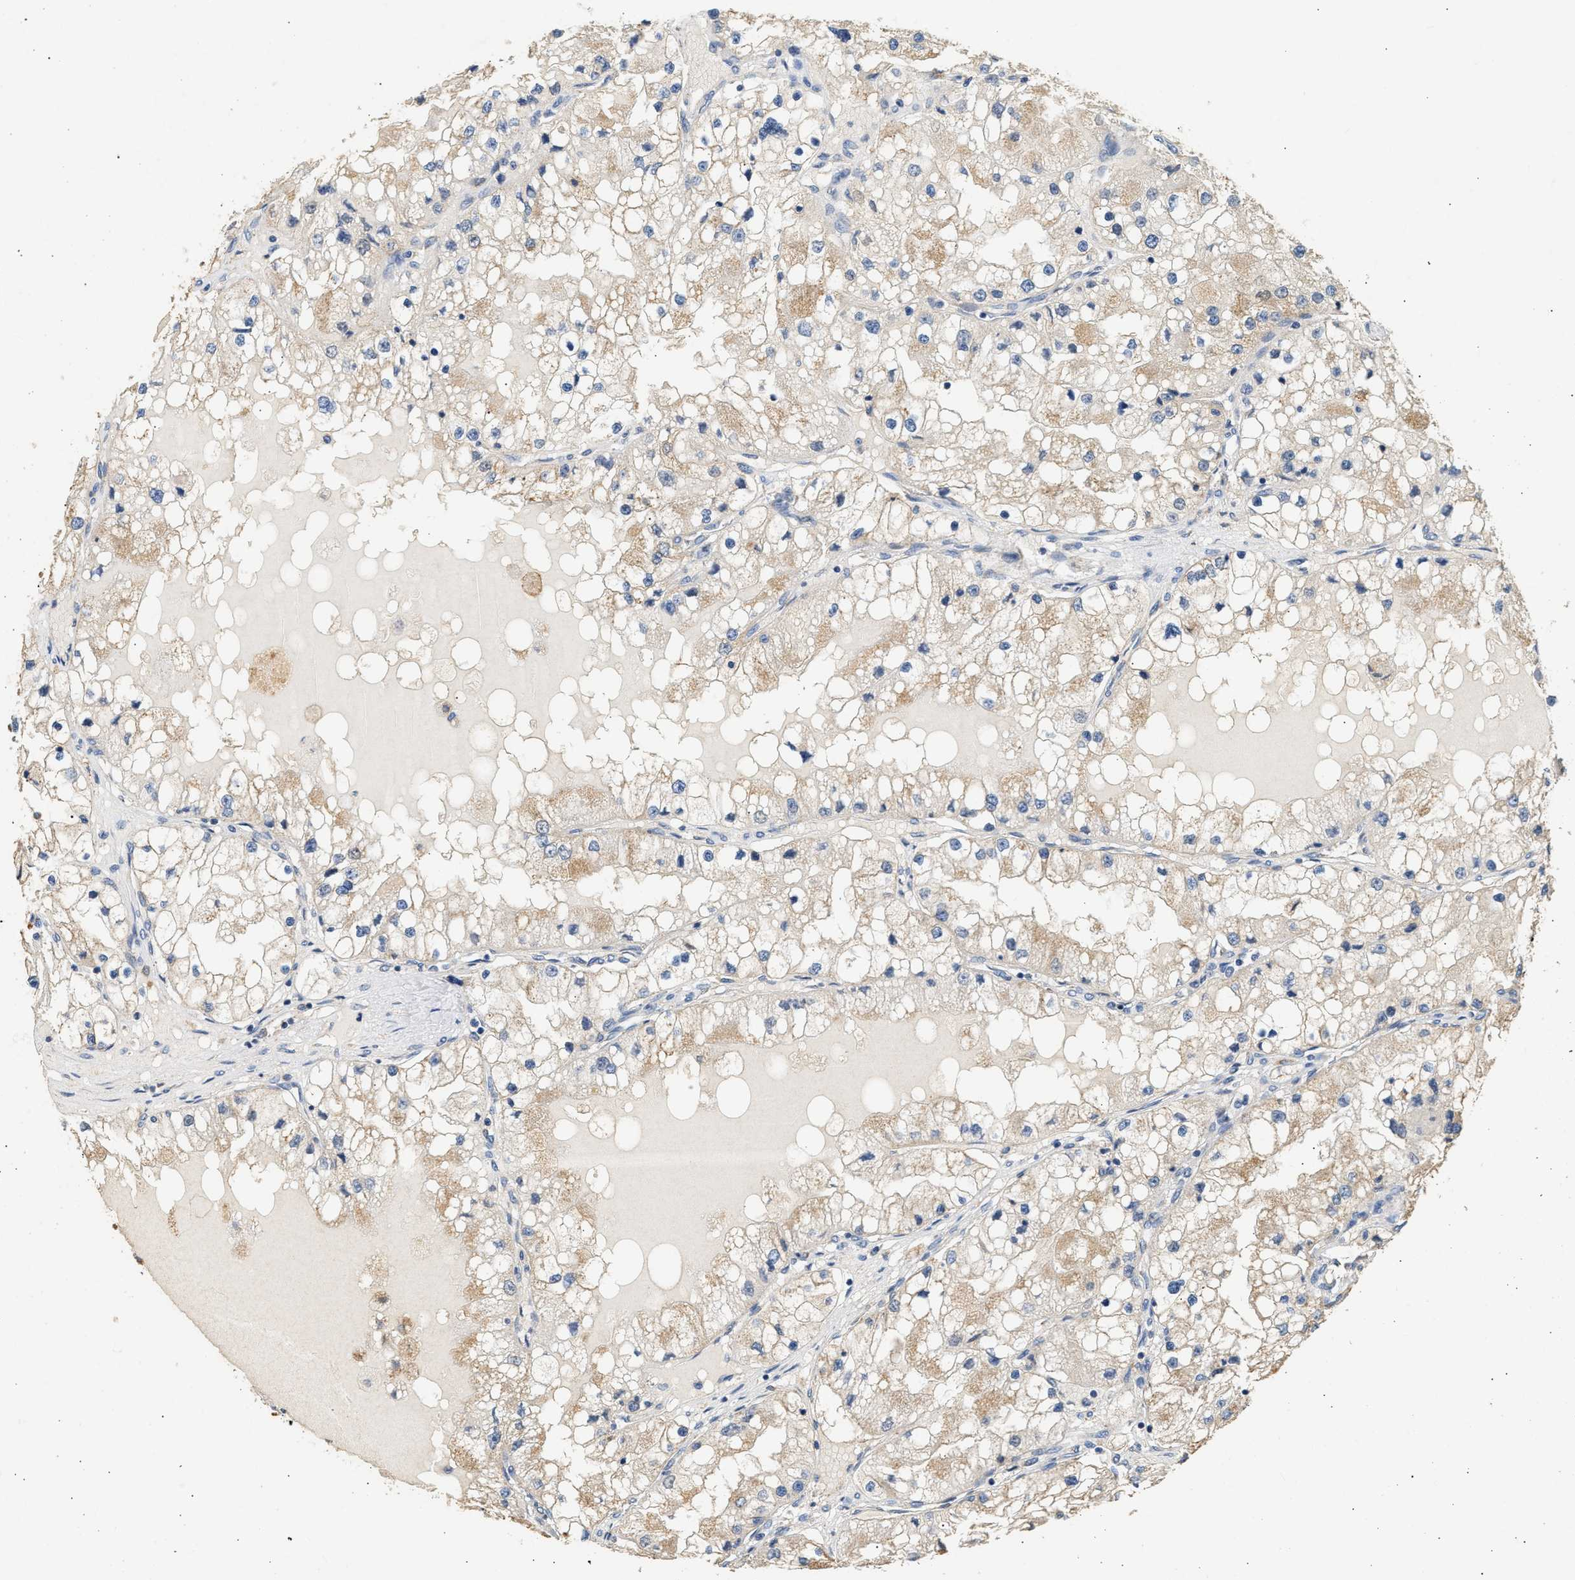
{"staining": {"intensity": "moderate", "quantity": ">75%", "location": "cytoplasmic/membranous"}, "tissue": "renal cancer", "cell_type": "Tumor cells", "image_type": "cancer", "snomed": [{"axis": "morphology", "description": "Adenocarcinoma, NOS"}, {"axis": "topography", "description": "Kidney"}], "caption": "A histopathology image of human renal adenocarcinoma stained for a protein exhibits moderate cytoplasmic/membranous brown staining in tumor cells. The protein of interest is shown in brown color, while the nuclei are stained blue.", "gene": "WDR31", "patient": {"sex": "male", "age": 68}}